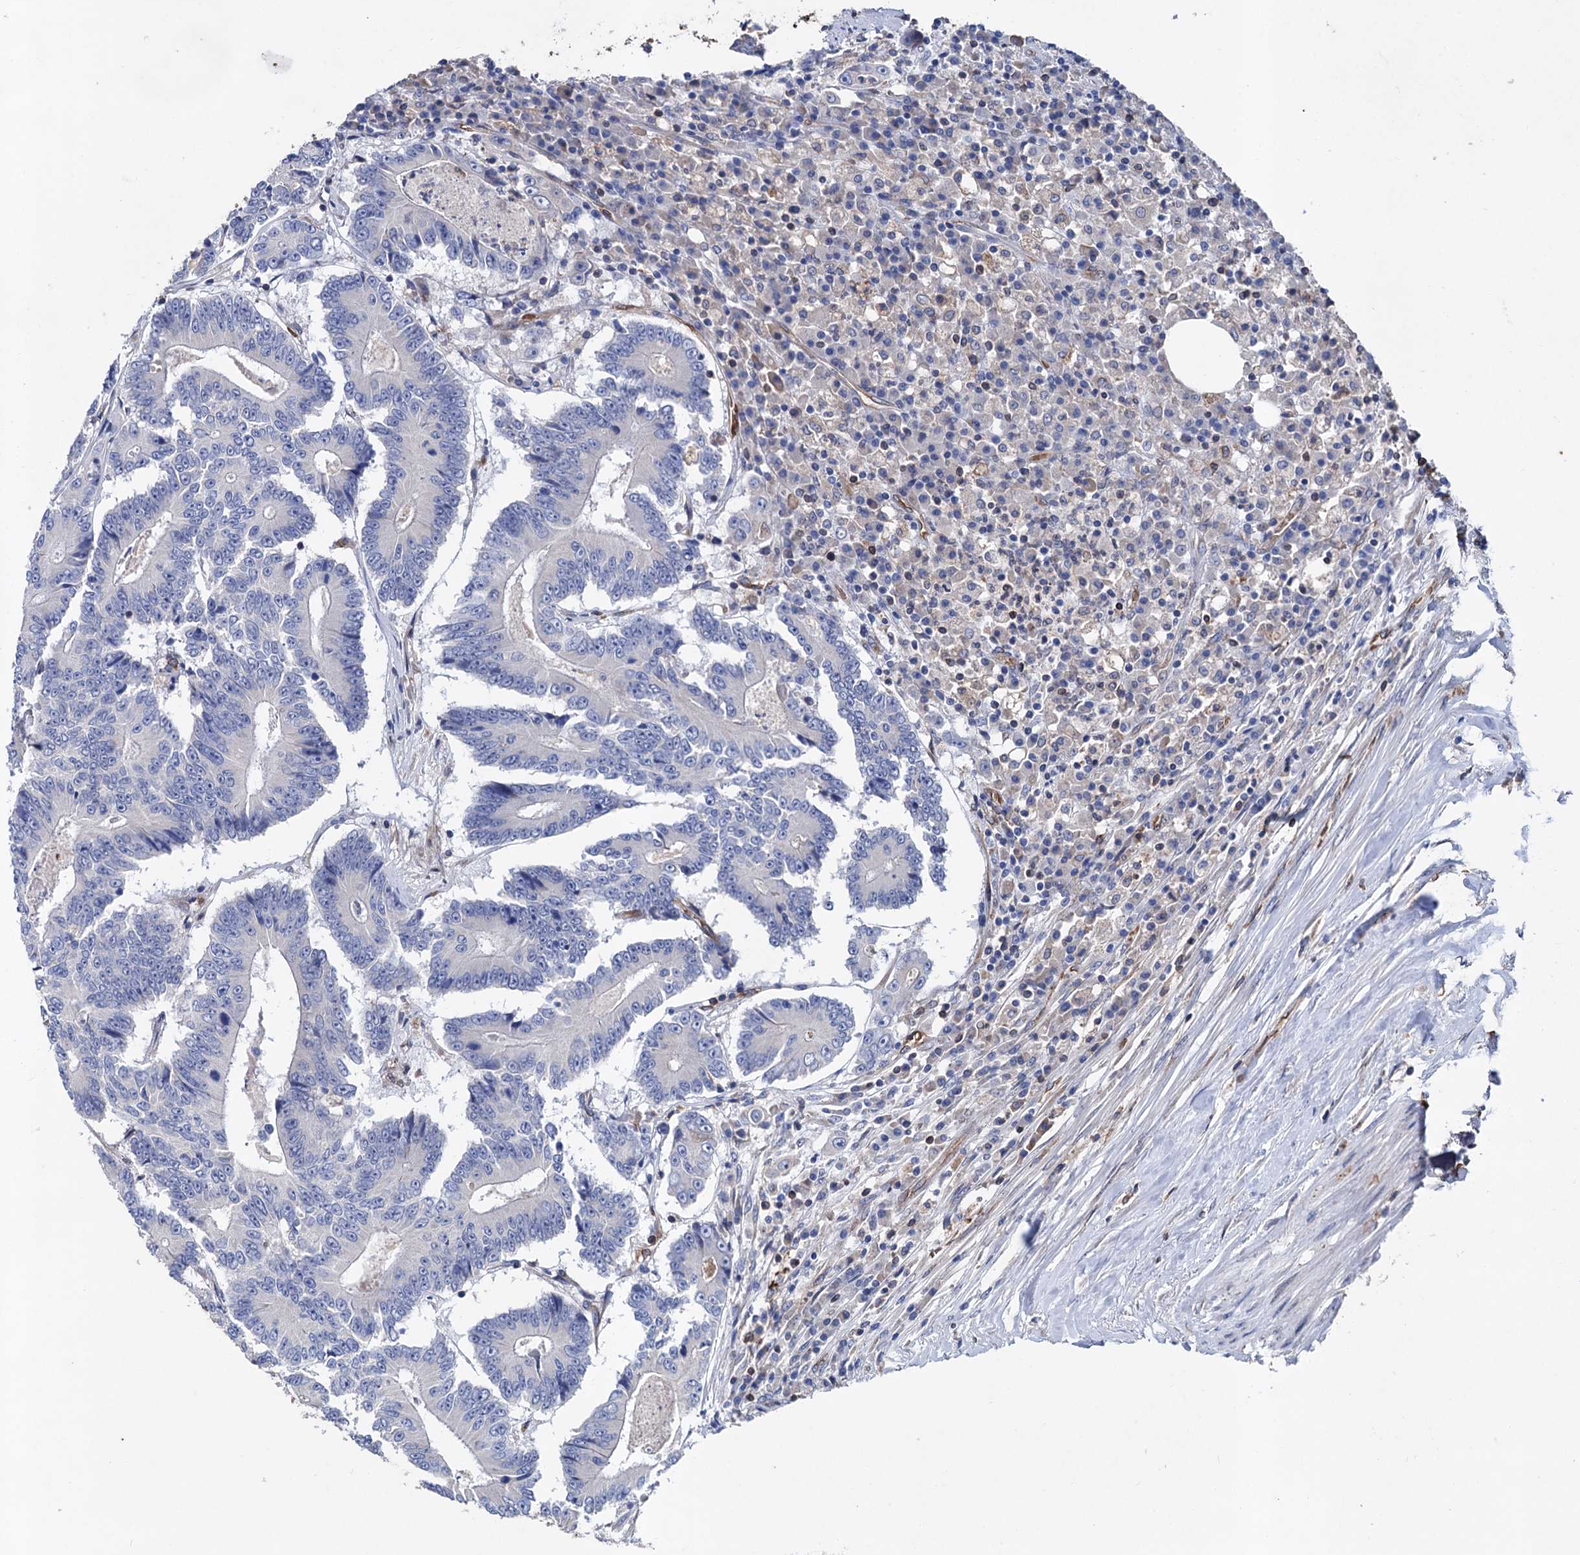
{"staining": {"intensity": "negative", "quantity": "none", "location": "none"}, "tissue": "colorectal cancer", "cell_type": "Tumor cells", "image_type": "cancer", "snomed": [{"axis": "morphology", "description": "Adenocarcinoma, NOS"}, {"axis": "topography", "description": "Colon"}], "caption": "IHC micrograph of neoplastic tissue: colorectal cancer stained with DAB (3,3'-diaminobenzidine) exhibits no significant protein expression in tumor cells. The staining was performed using DAB (3,3'-diaminobenzidine) to visualize the protein expression in brown, while the nuclei were stained in blue with hematoxylin (Magnification: 20x).", "gene": "STING1", "patient": {"sex": "male", "age": 83}}